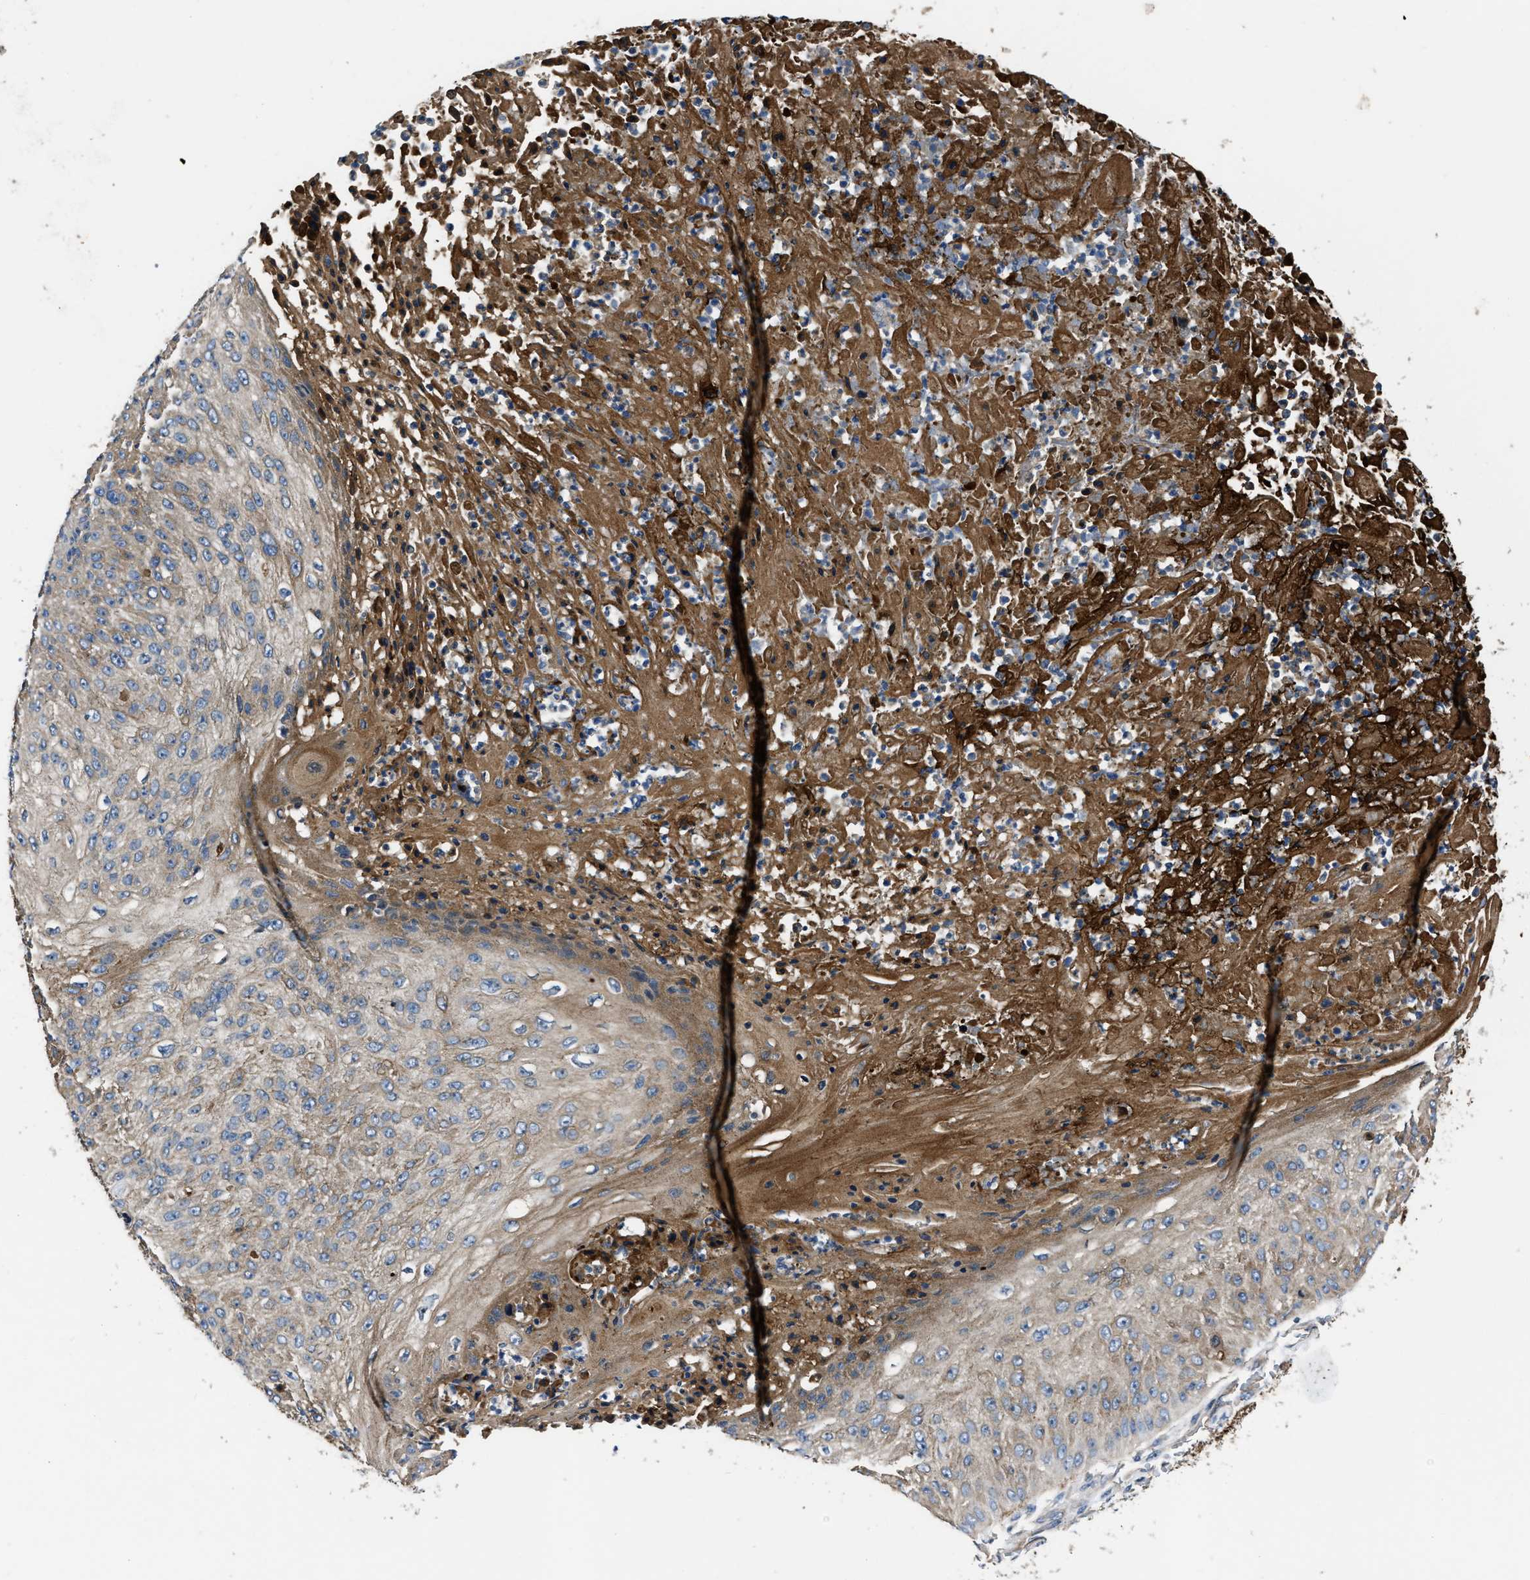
{"staining": {"intensity": "moderate", "quantity": "<25%", "location": "cytoplasmic/membranous"}, "tissue": "skin cancer", "cell_type": "Tumor cells", "image_type": "cancer", "snomed": [{"axis": "morphology", "description": "Squamous cell carcinoma, NOS"}, {"axis": "topography", "description": "Skin"}], "caption": "Immunohistochemical staining of human skin squamous cell carcinoma exhibits moderate cytoplasmic/membranous protein positivity in approximately <25% of tumor cells. (DAB (3,3'-diaminobenzidine) = brown stain, brightfield microscopy at high magnification).", "gene": "ERC1", "patient": {"sex": "female", "age": 80}}